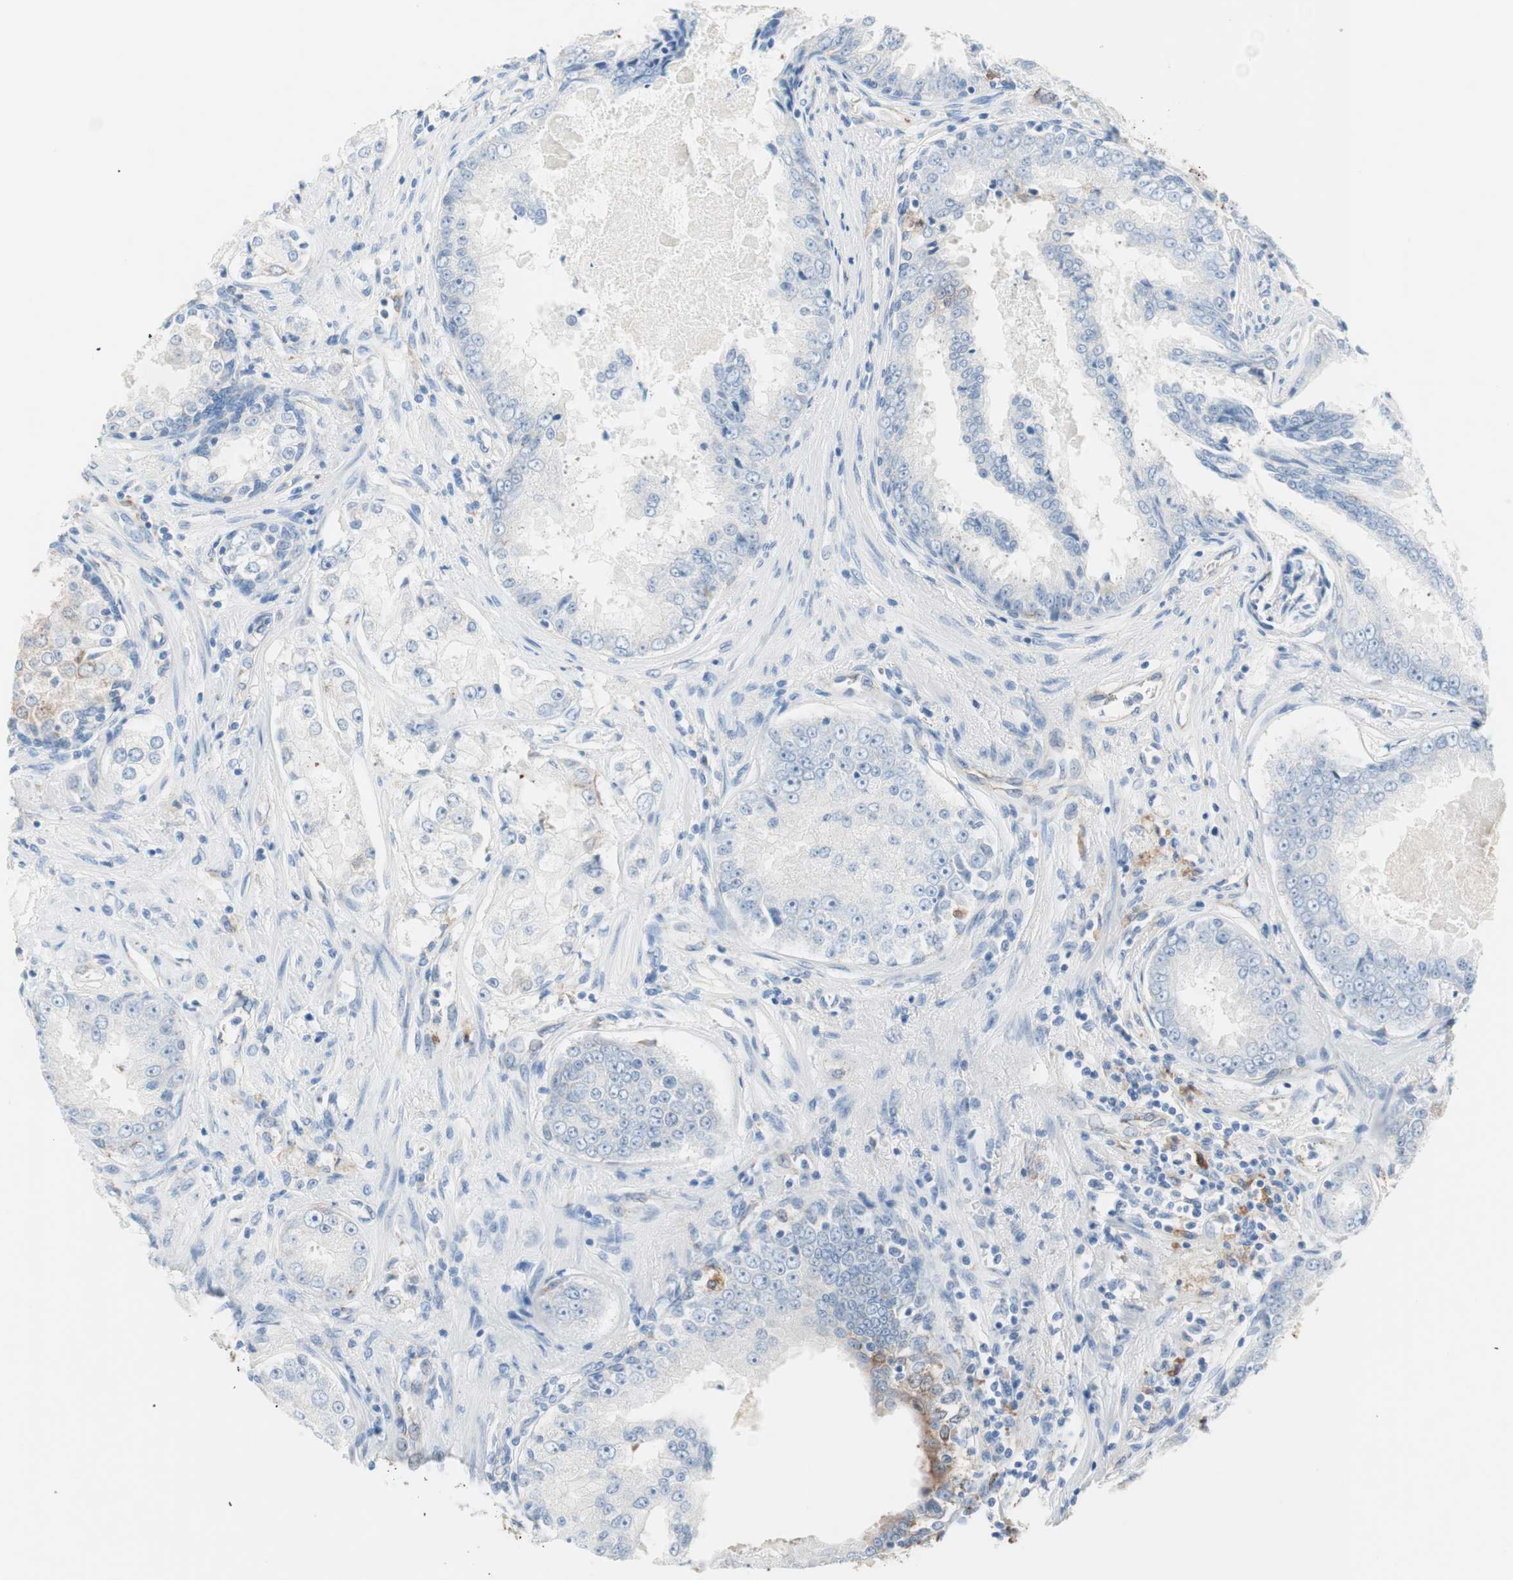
{"staining": {"intensity": "negative", "quantity": "none", "location": "none"}, "tissue": "prostate cancer", "cell_type": "Tumor cells", "image_type": "cancer", "snomed": [{"axis": "morphology", "description": "Adenocarcinoma, High grade"}, {"axis": "topography", "description": "Prostate"}], "caption": "DAB immunohistochemical staining of high-grade adenocarcinoma (prostate) shows no significant expression in tumor cells.", "gene": "GLUL", "patient": {"sex": "male", "age": 73}}